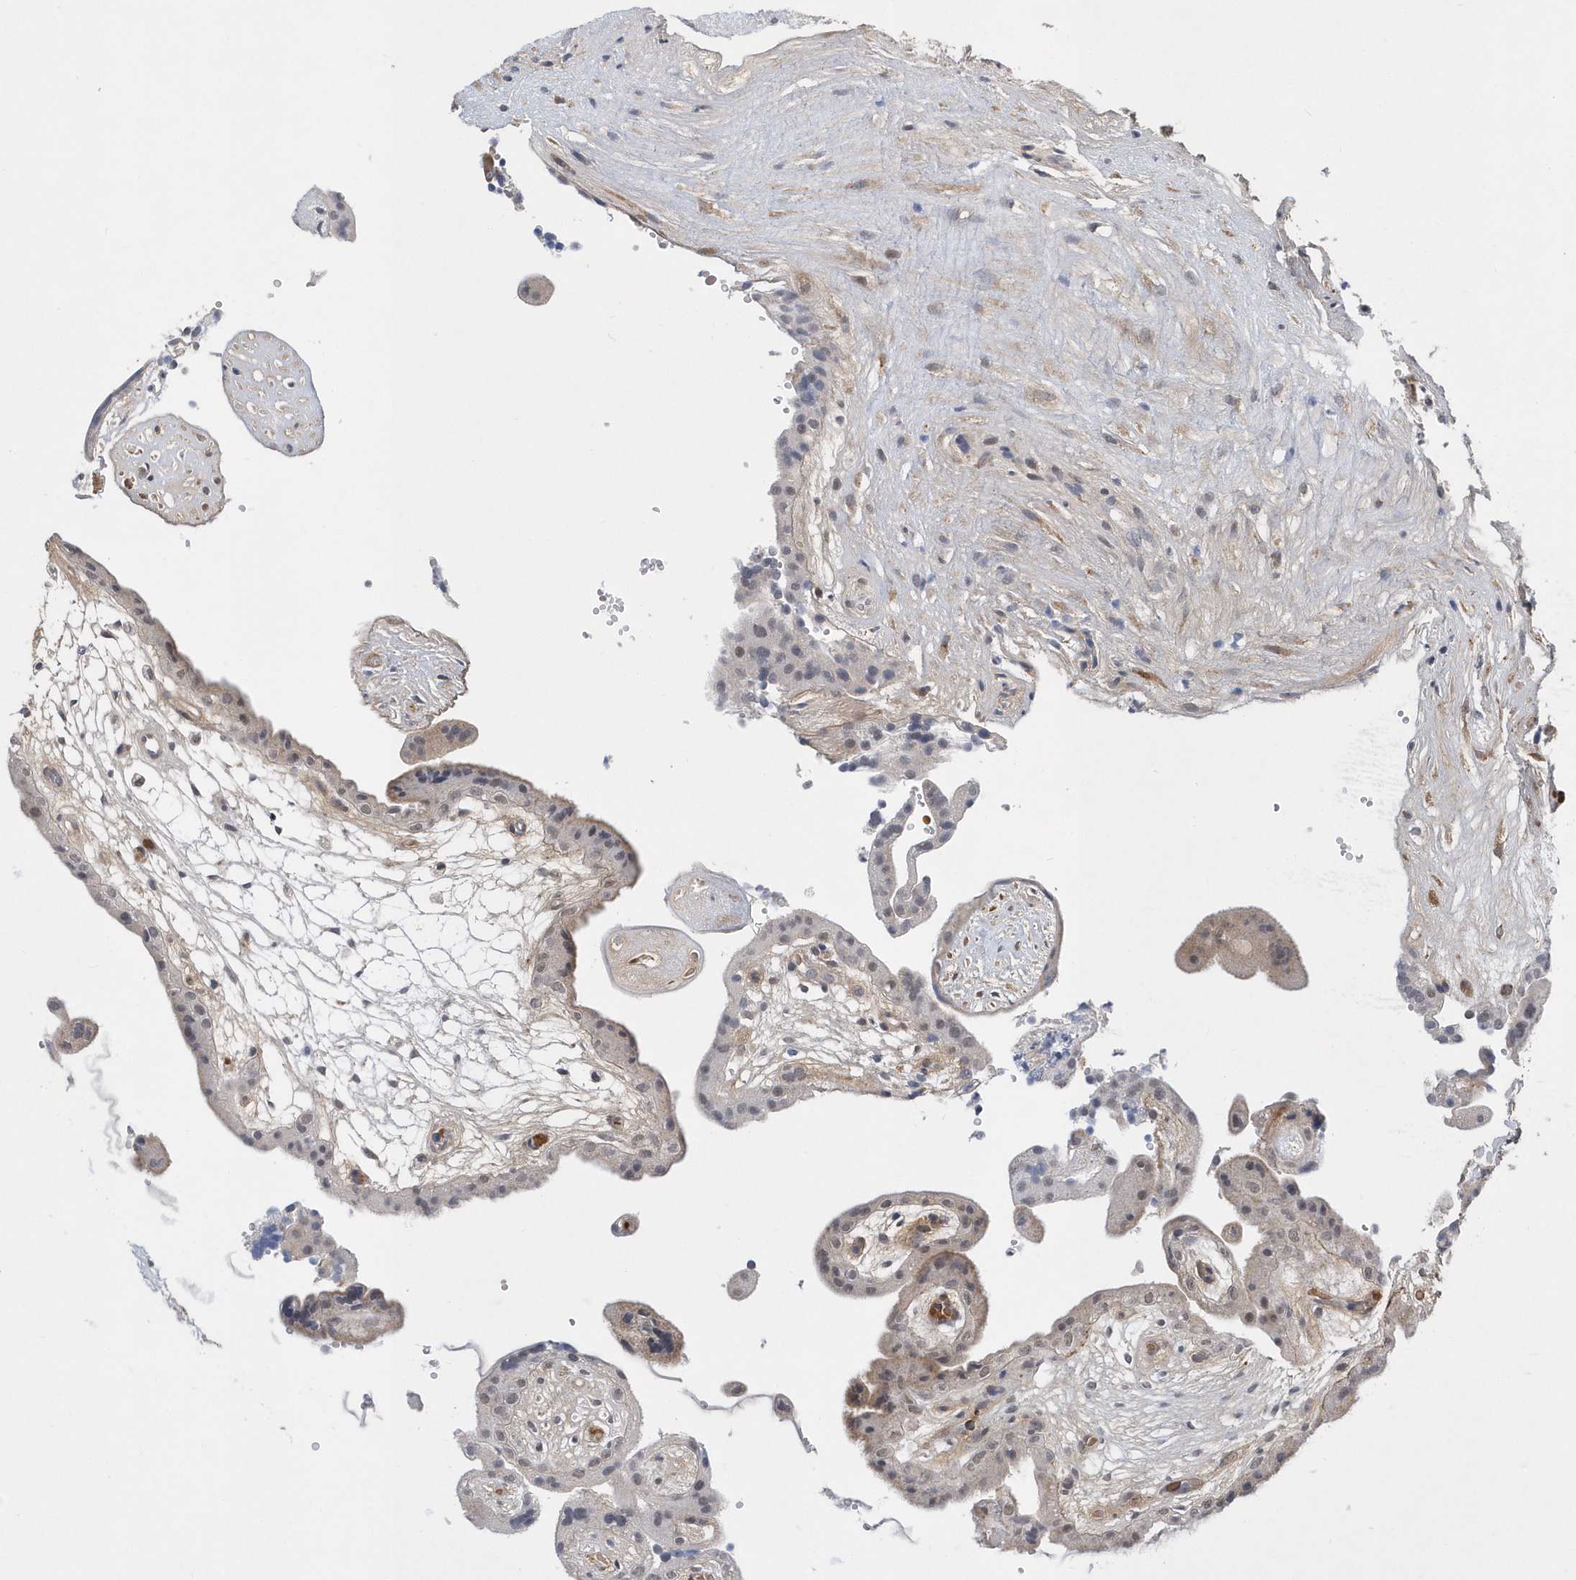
{"staining": {"intensity": "weak", "quantity": "25%-75%", "location": "nuclear"}, "tissue": "placenta", "cell_type": "Trophoblastic cells", "image_type": "normal", "snomed": [{"axis": "morphology", "description": "Normal tissue, NOS"}, {"axis": "topography", "description": "Placenta"}], "caption": "Protein analysis of normal placenta displays weak nuclear positivity in about 25%-75% of trophoblastic cells.", "gene": "FAM217A", "patient": {"sex": "female", "age": 18}}